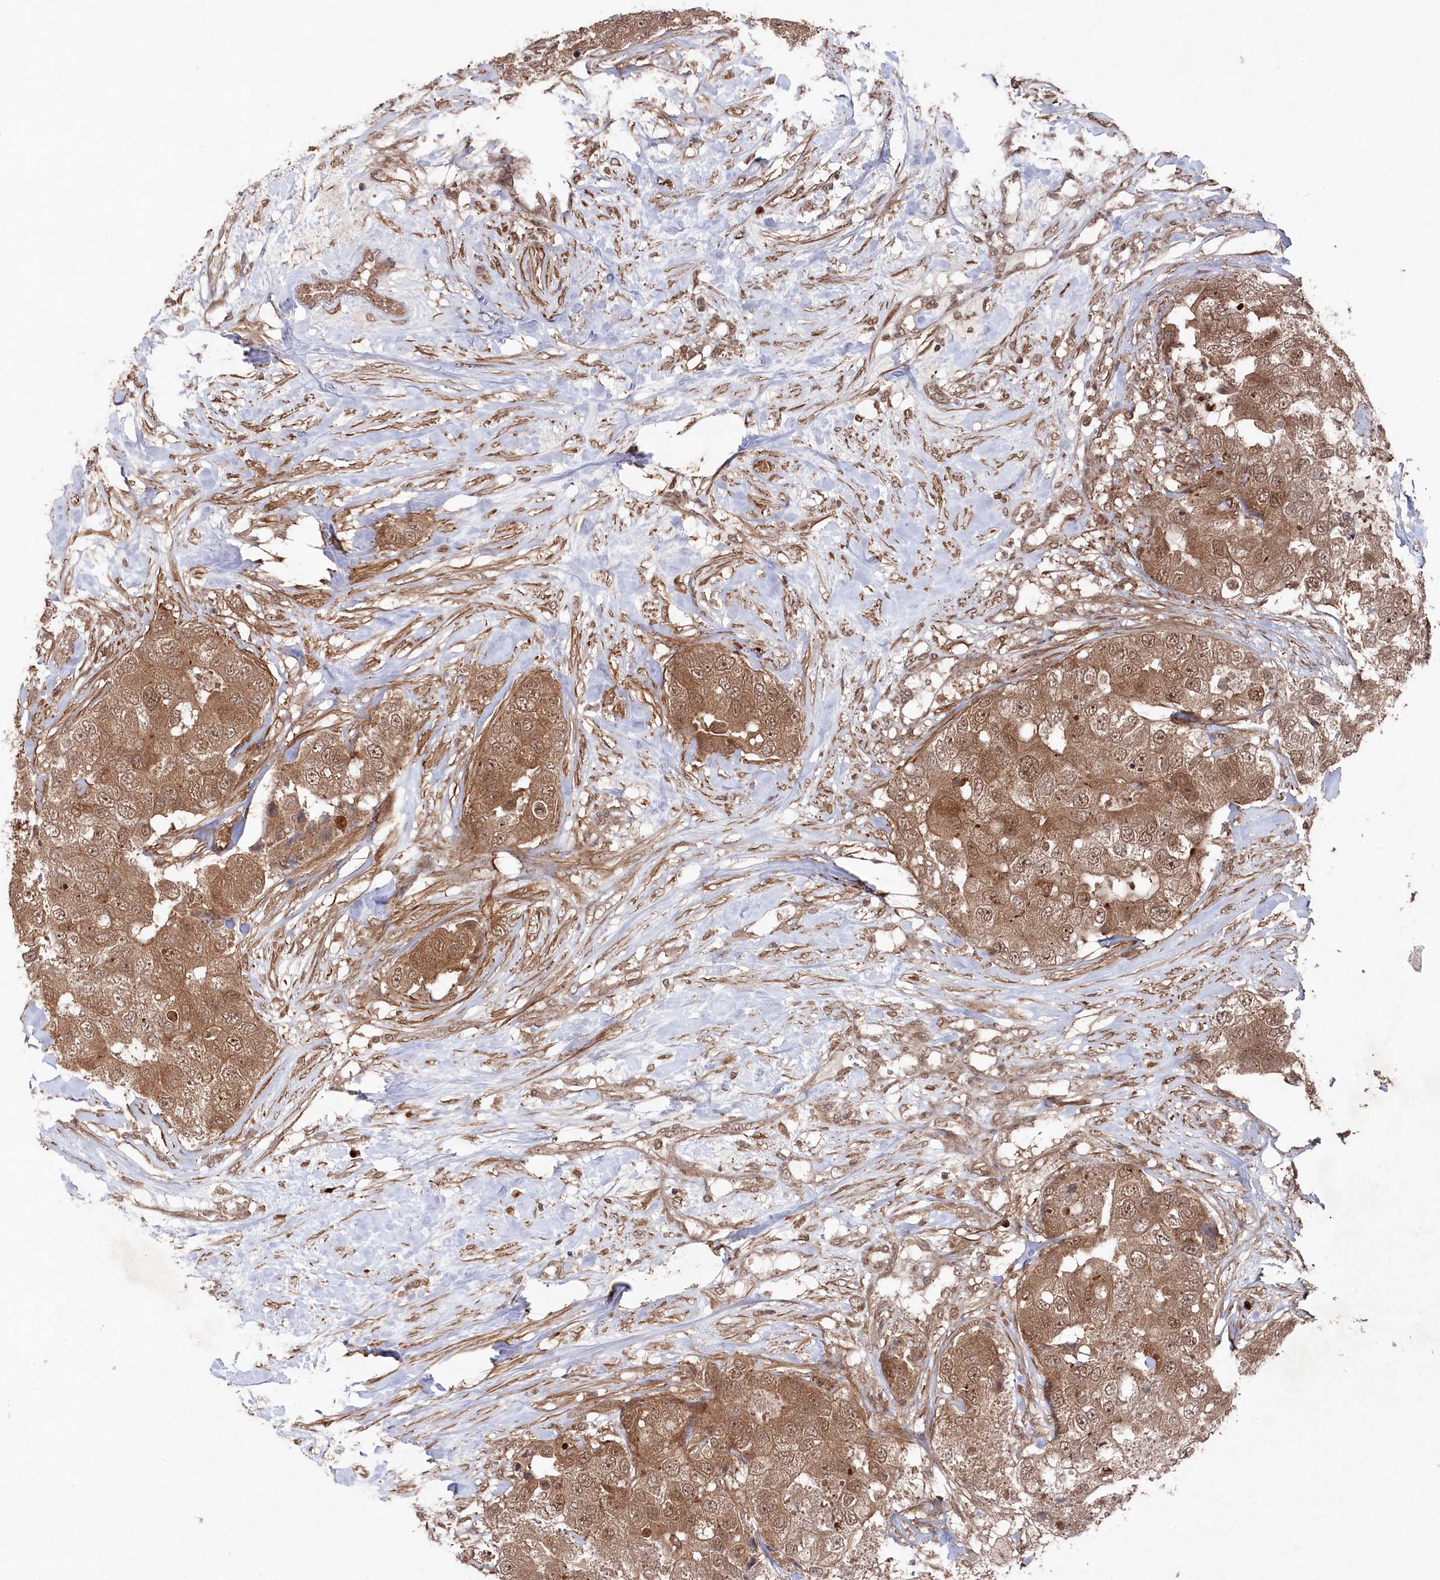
{"staining": {"intensity": "moderate", "quantity": ">75%", "location": "cytoplasmic/membranous,nuclear"}, "tissue": "breast cancer", "cell_type": "Tumor cells", "image_type": "cancer", "snomed": [{"axis": "morphology", "description": "Duct carcinoma"}, {"axis": "topography", "description": "Breast"}], "caption": "IHC (DAB) staining of breast intraductal carcinoma exhibits moderate cytoplasmic/membranous and nuclear protein staining in approximately >75% of tumor cells. The staining is performed using DAB brown chromogen to label protein expression. The nuclei are counter-stained blue using hematoxylin.", "gene": "BORCS7", "patient": {"sex": "female", "age": 62}}